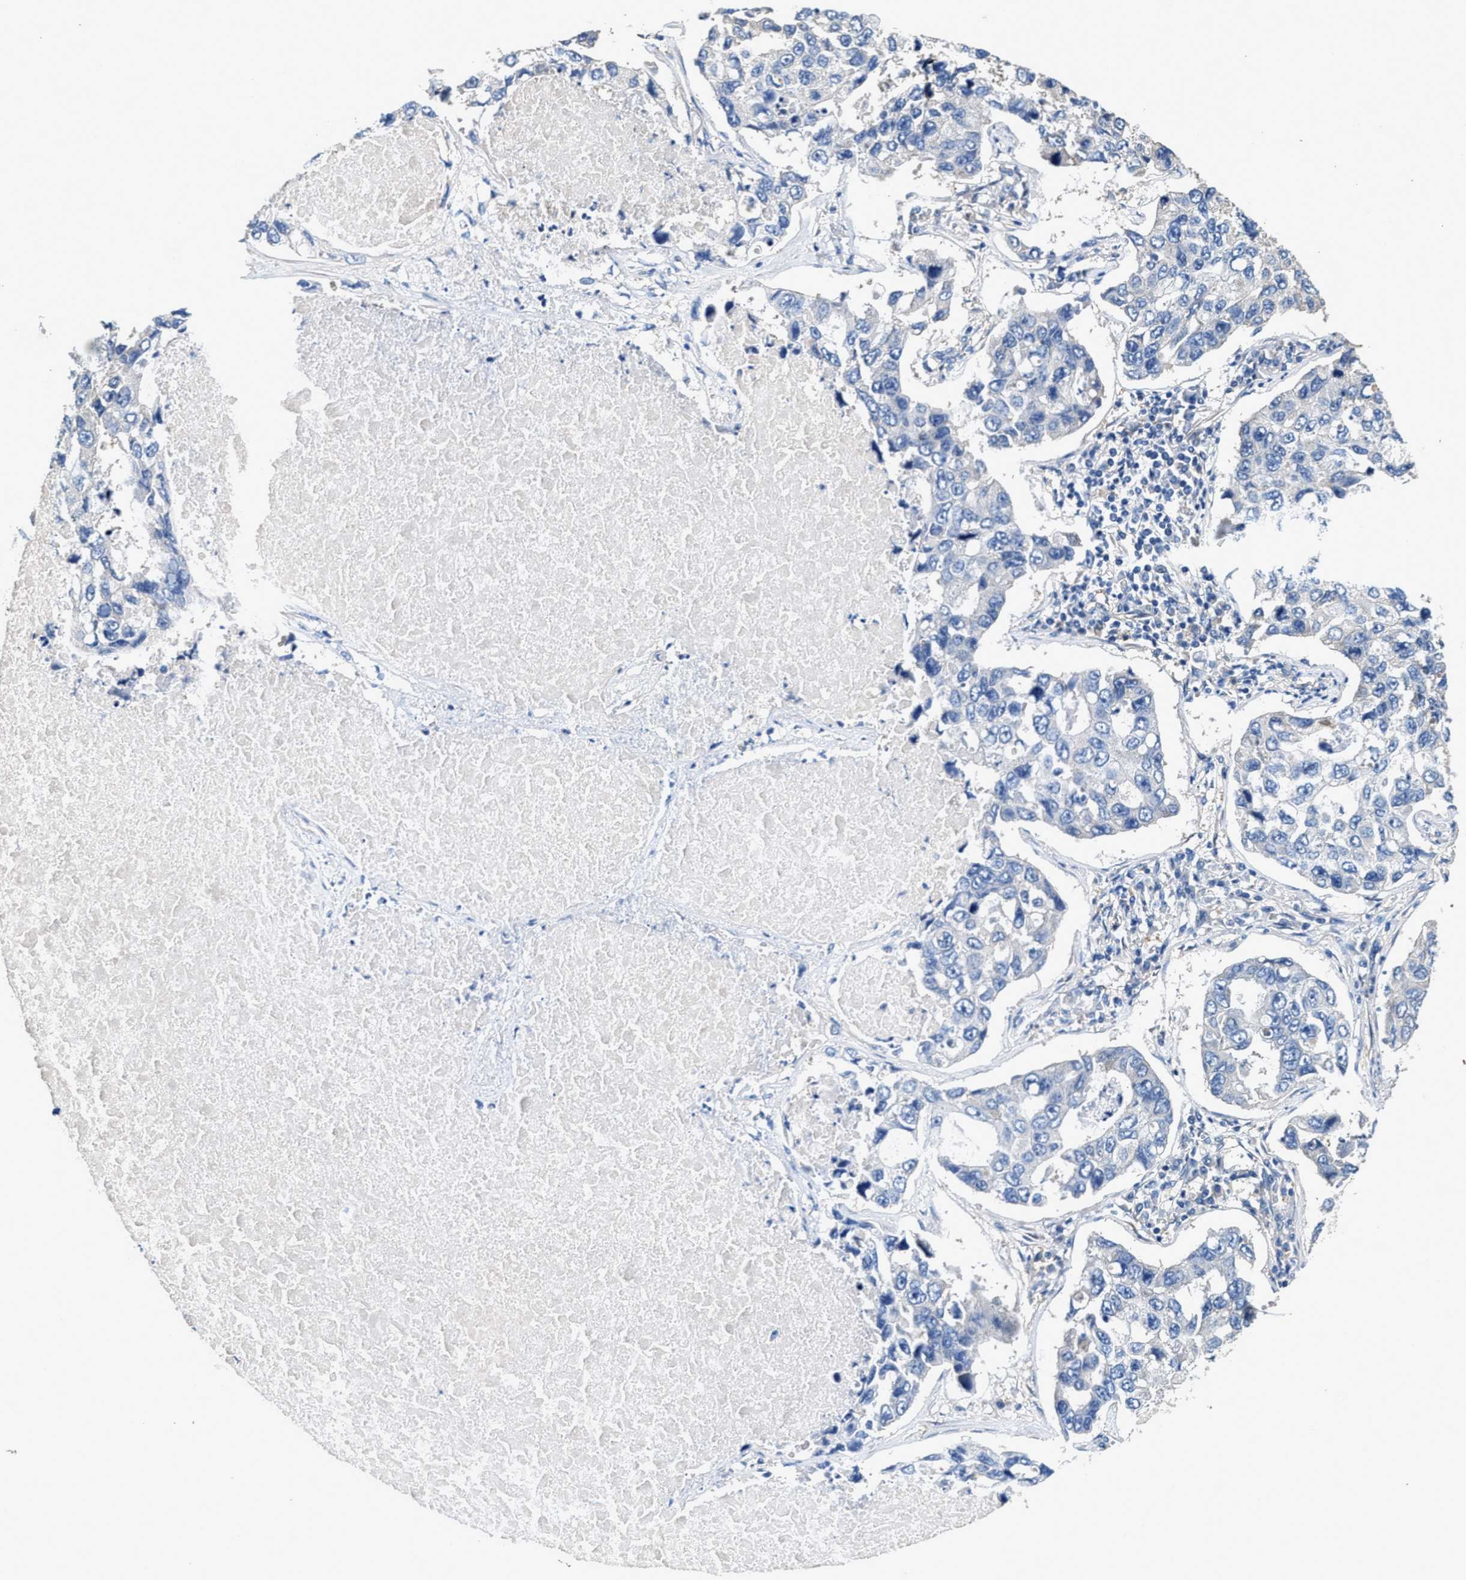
{"staining": {"intensity": "negative", "quantity": "none", "location": "none"}, "tissue": "lung cancer", "cell_type": "Tumor cells", "image_type": "cancer", "snomed": [{"axis": "morphology", "description": "Adenocarcinoma, NOS"}, {"axis": "topography", "description": "Lung"}], "caption": "Immunohistochemistry photomicrograph of neoplastic tissue: lung cancer stained with DAB exhibits no significant protein expression in tumor cells.", "gene": "PEG10", "patient": {"sex": "male", "age": 64}}